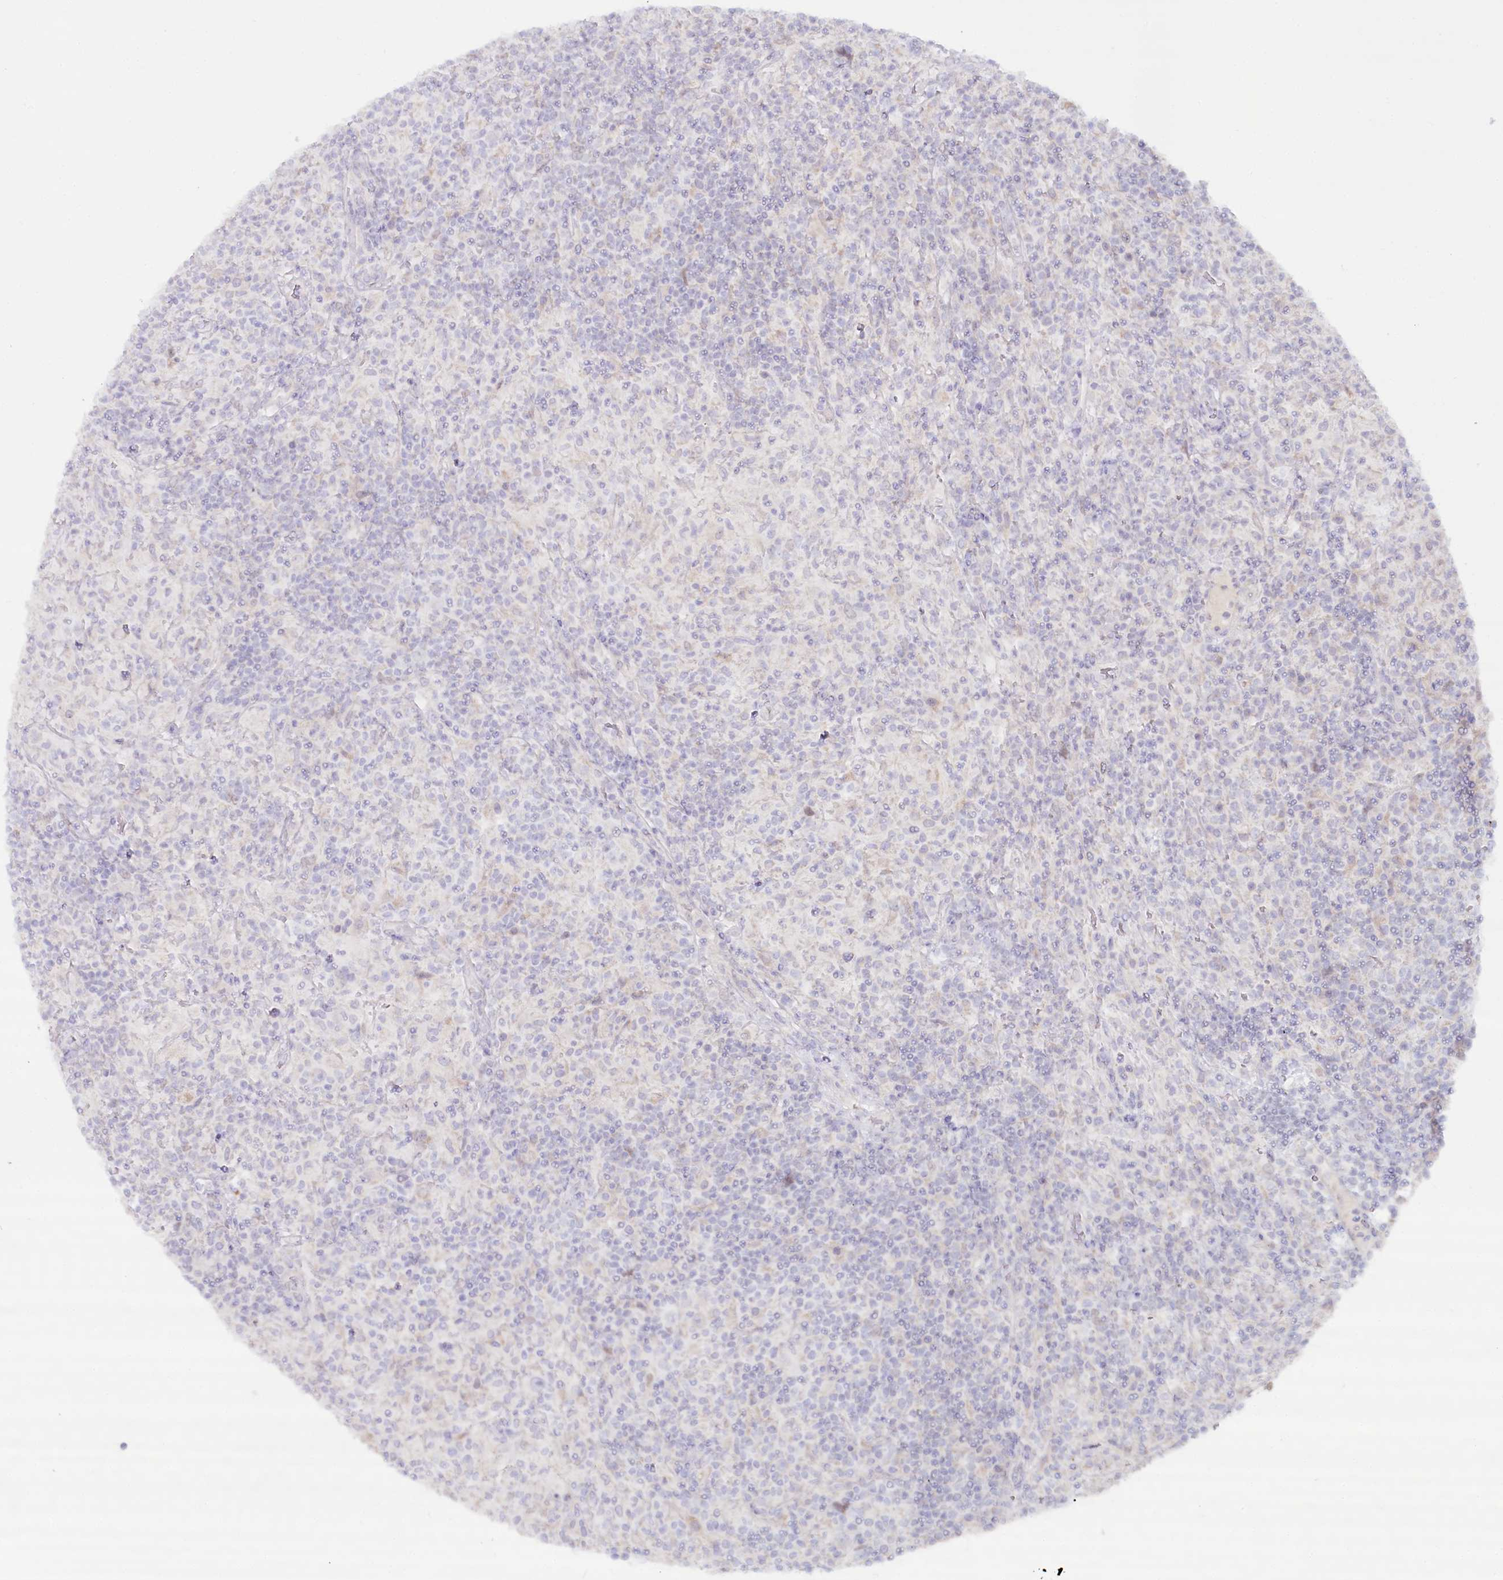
{"staining": {"intensity": "negative", "quantity": "none", "location": "none"}, "tissue": "lymphoma", "cell_type": "Tumor cells", "image_type": "cancer", "snomed": [{"axis": "morphology", "description": "Hodgkin's disease, NOS"}, {"axis": "topography", "description": "Lymph node"}], "caption": "Immunohistochemistry image of Hodgkin's disease stained for a protein (brown), which demonstrates no expression in tumor cells.", "gene": "PSAPL1", "patient": {"sex": "male", "age": 70}}